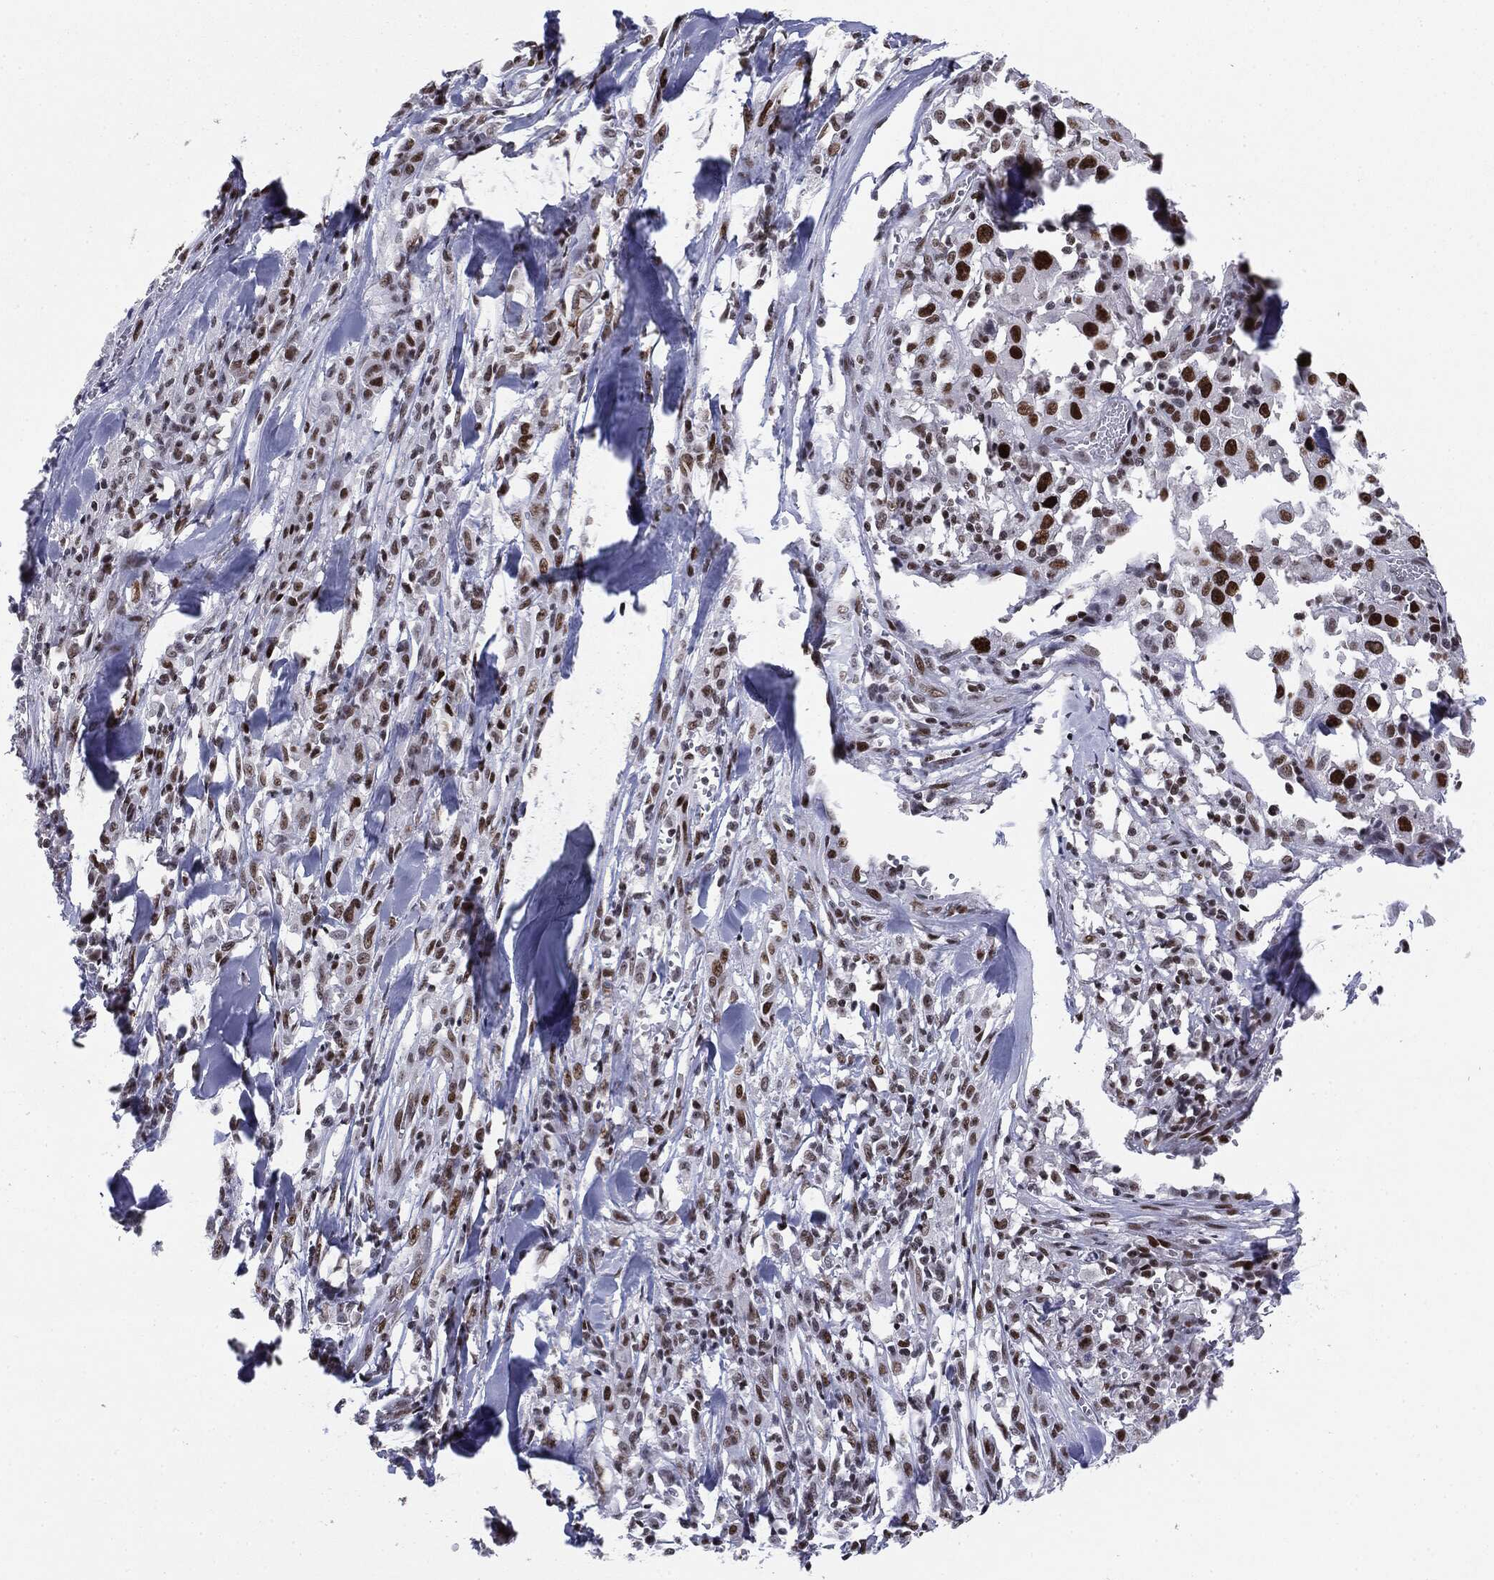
{"staining": {"intensity": "strong", "quantity": ">75%", "location": "nuclear"}, "tissue": "melanoma", "cell_type": "Tumor cells", "image_type": "cancer", "snomed": [{"axis": "morphology", "description": "Malignant melanoma, Metastatic site"}, {"axis": "topography", "description": "Lymph node"}], "caption": "This image demonstrates malignant melanoma (metastatic site) stained with immunohistochemistry to label a protein in brown. The nuclear of tumor cells show strong positivity for the protein. Nuclei are counter-stained blue.", "gene": "MDC1", "patient": {"sex": "male", "age": 50}}